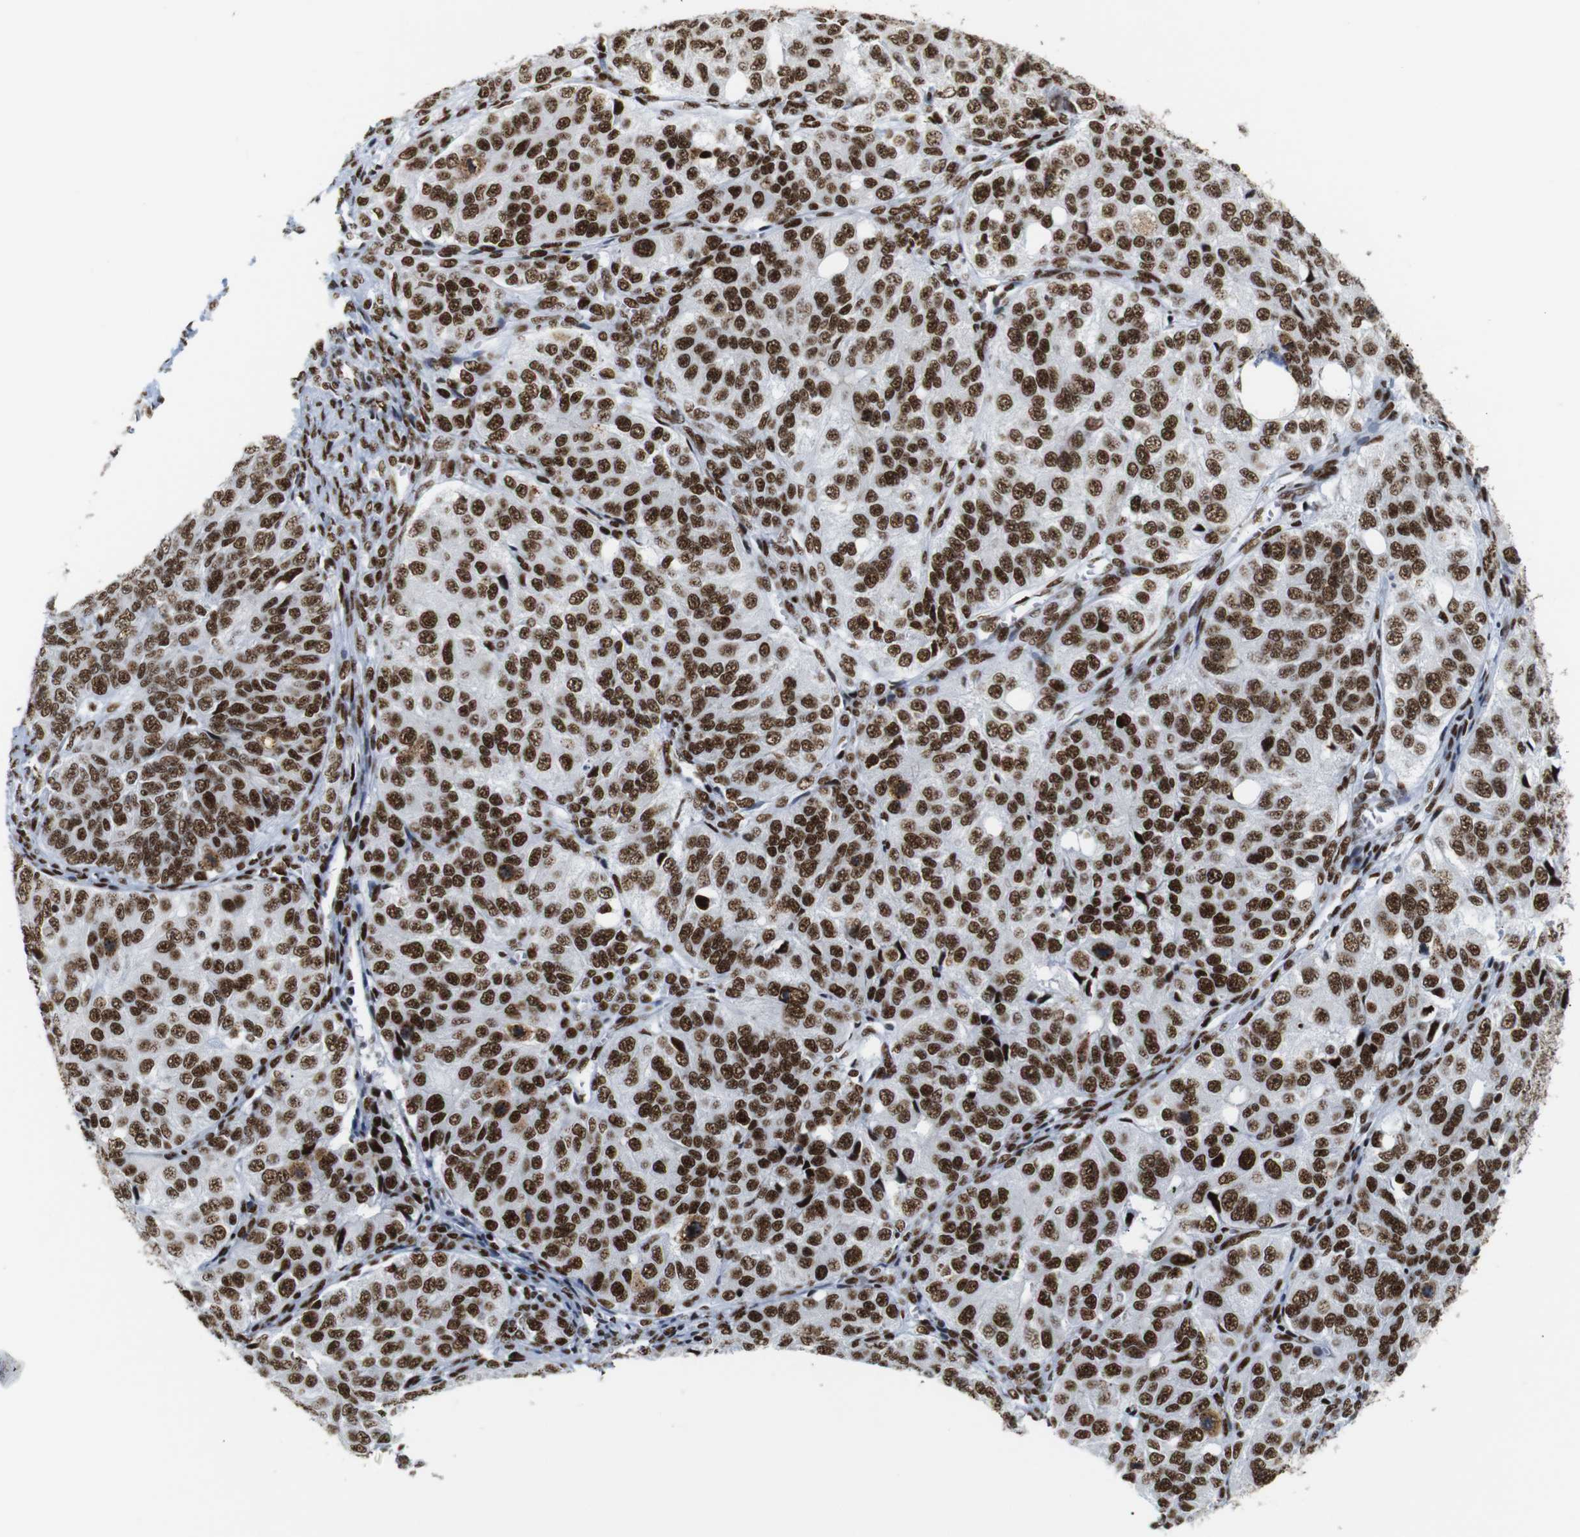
{"staining": {"intensity": "strong", "quantity": ">75%", "location": "nuclear"}, "tissue": "ovarian cancer", "cell_type": "Tumor cells", "image_type": "cancer", "snomed": [{"axis": "morphology", "description": "Carcinoma, endometroid"}, {"axis": "topography", "description": "Ovary"}], "caption": "Protein staining by immunohistochemistry demonstrates strong nuclear positivity in approximately >75% of tumor cells in ovarian endometroid carcinoma.", "gene": "TRA2B", "patient": {"sex": "female", "age": 51}}